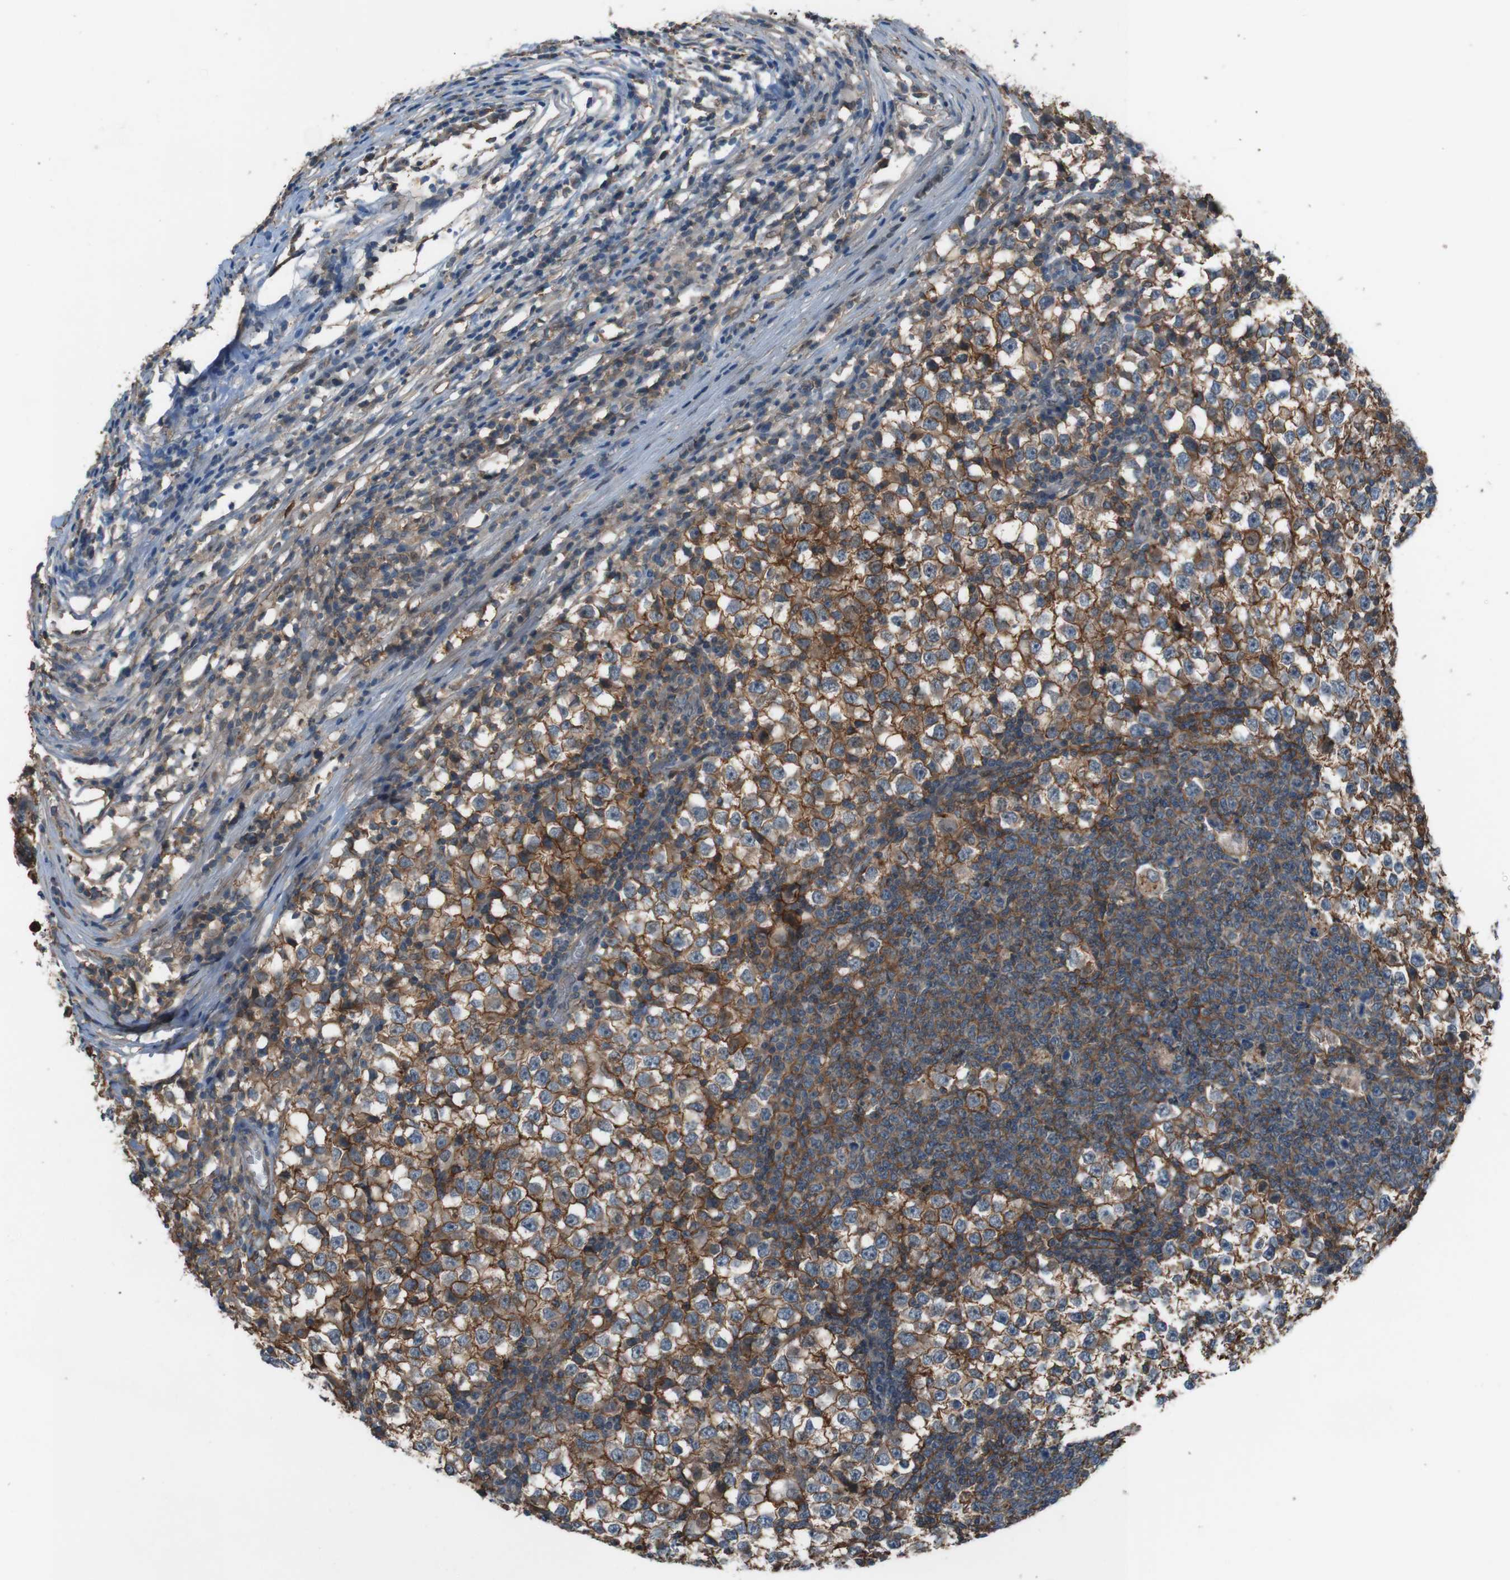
{"staining": {"intensity": "moderate", "quantity": ">75%", "location": "cytoplasmic/membranous"}, "tissue": "testis cancer", "cell_type": "Tumor cells", "image_type": "cancer", "snomed": [{"axis": "morphology", "description": "Seminoma, NOS"}, {"axis": "topography", "description": "Testis"}], "caption": "Brown immunohistochemical staining in testis cancer (seminoma) exhibits moderate cytoplasmic/membranous positivity in approximately >75% of tumor cells.", "gene": "ATP2B1", "patient": {"sex": "male", "age": 65}}